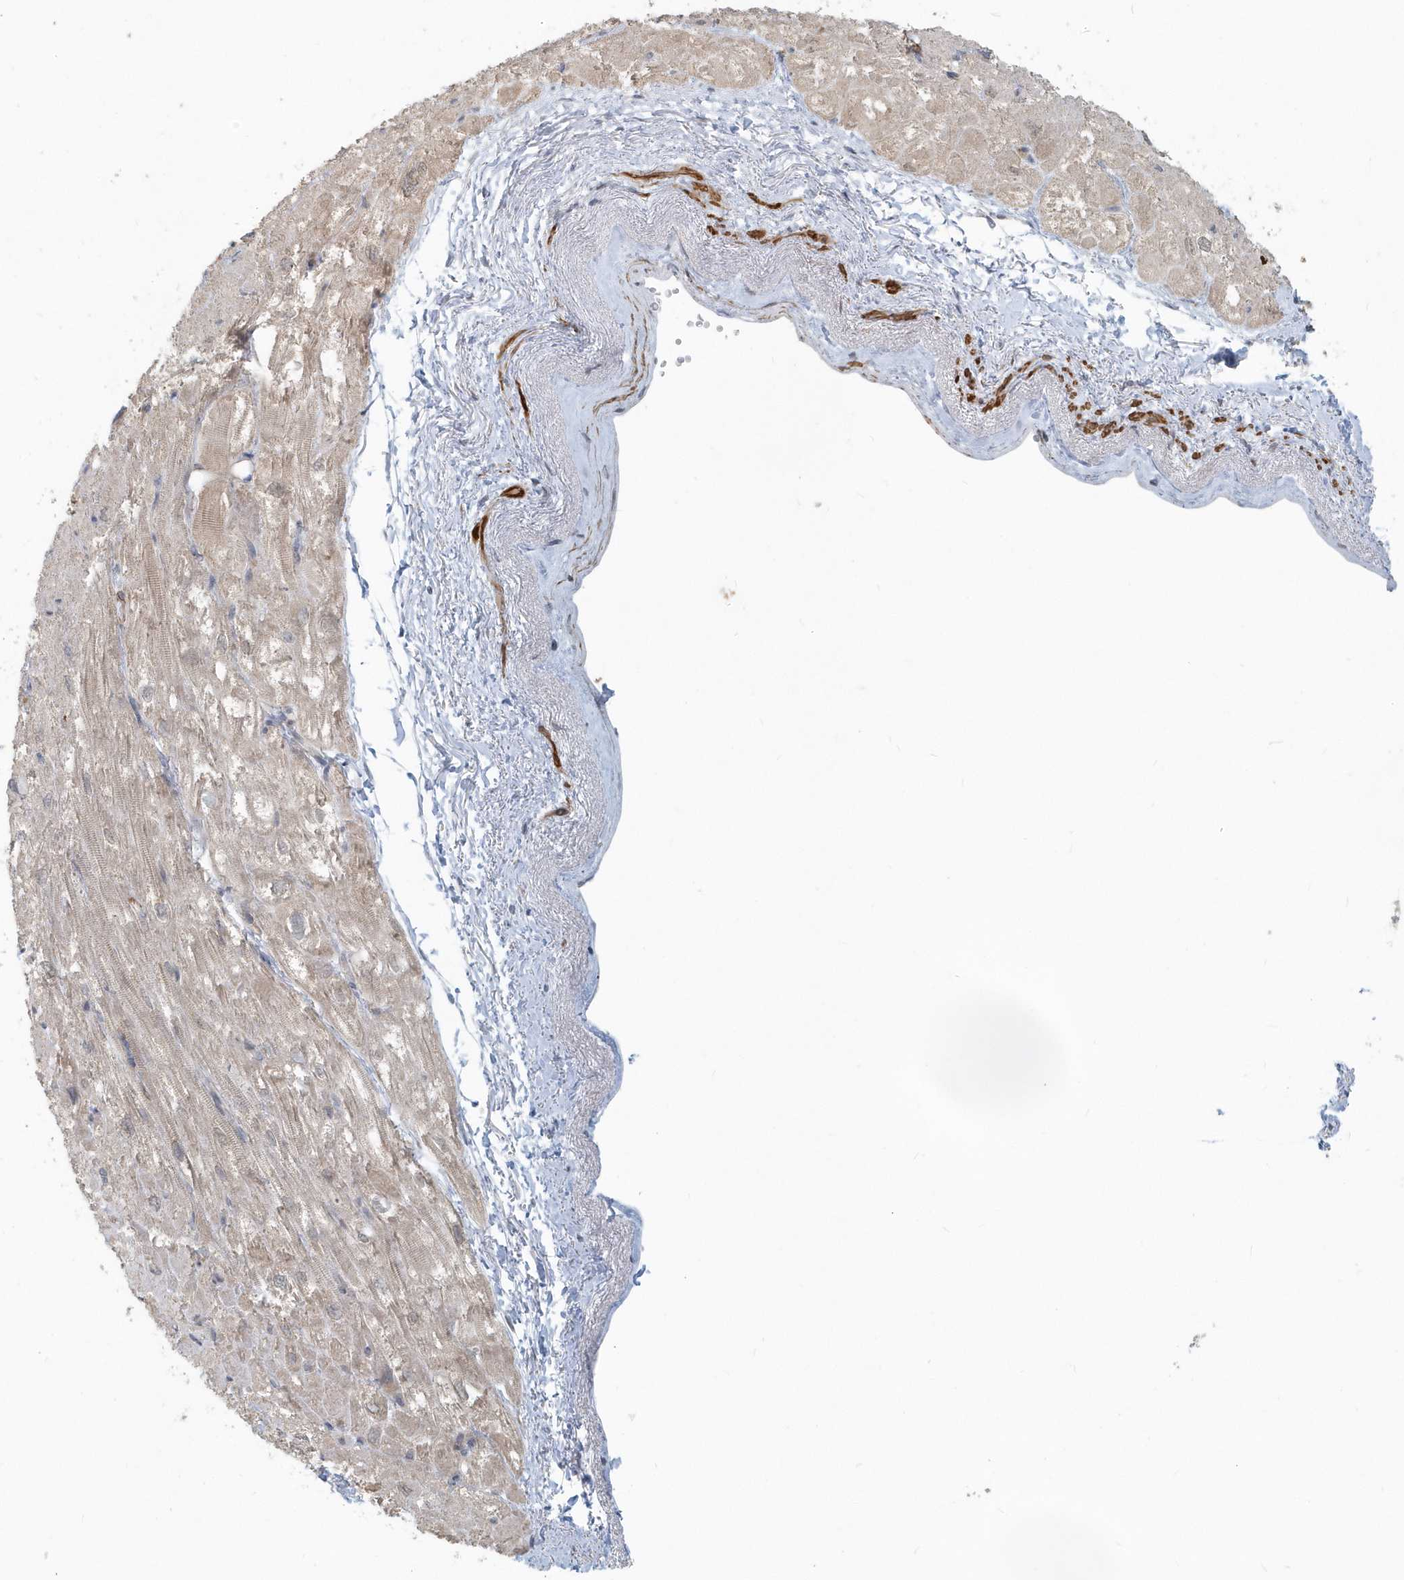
{"staining": {"intensity": "weak", "quantity": "25%-75%", "location": "cytoplasmic/membranous"}, "tissue": "heart muscle", "cell_type": "Cardiomyocytes", "image_type": "normal", "snomed": [{"axis": "morphology", "description": "Normal tissue, NOS"}, {"axis": "topography", "description": "Heart"}], "caption": "A high-resolution histopathology image shows IHC staining of unremarkable heart muscle, which shows weak cytoplasmic/membranous positivity in approximately 25%-75% of cardiomyocytes.", "gene": "NAPB", "patient": {"sex": "male", "age": 50}}